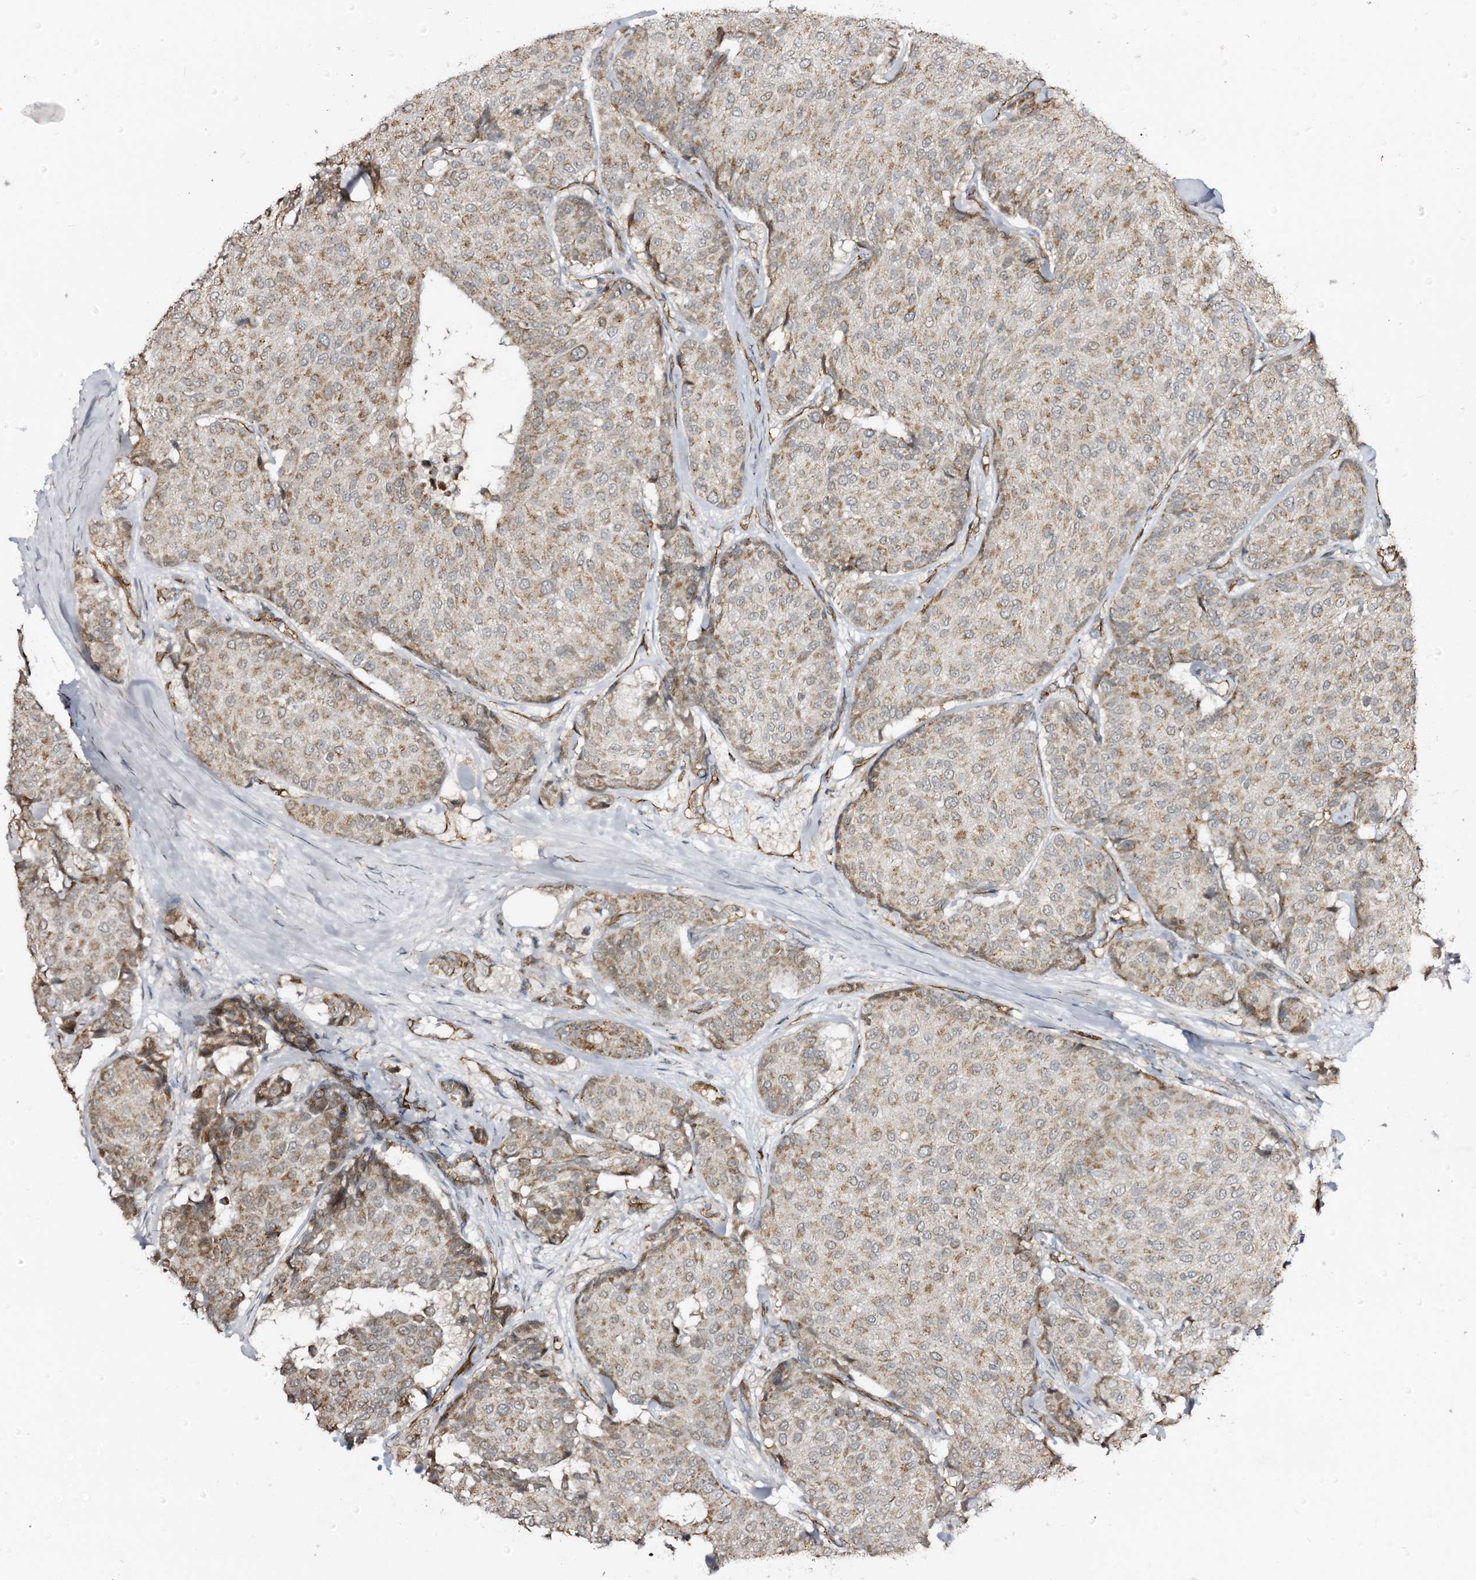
{"staining": {"intensity": "weak", "quantity": ">75%", "location": "cytoplasmic/membranous"}, "tissue": "breast cancer", "cell_type": "Tumor cells", "image_type": "cancer", "snomed": [{"axis": "morphology", "description": "Duct carcinoma"}, {"axis": "topography", "description": "Breast"}], "caption": "Breast cancer (intraductal carcinoma) stained for a protein (brown) shows weak cytoplasmic/membranous positive positivity in approximately >75% of tumor cells.", "gene": "CBR4", "patient": {"sex": "female", "age": 75}}